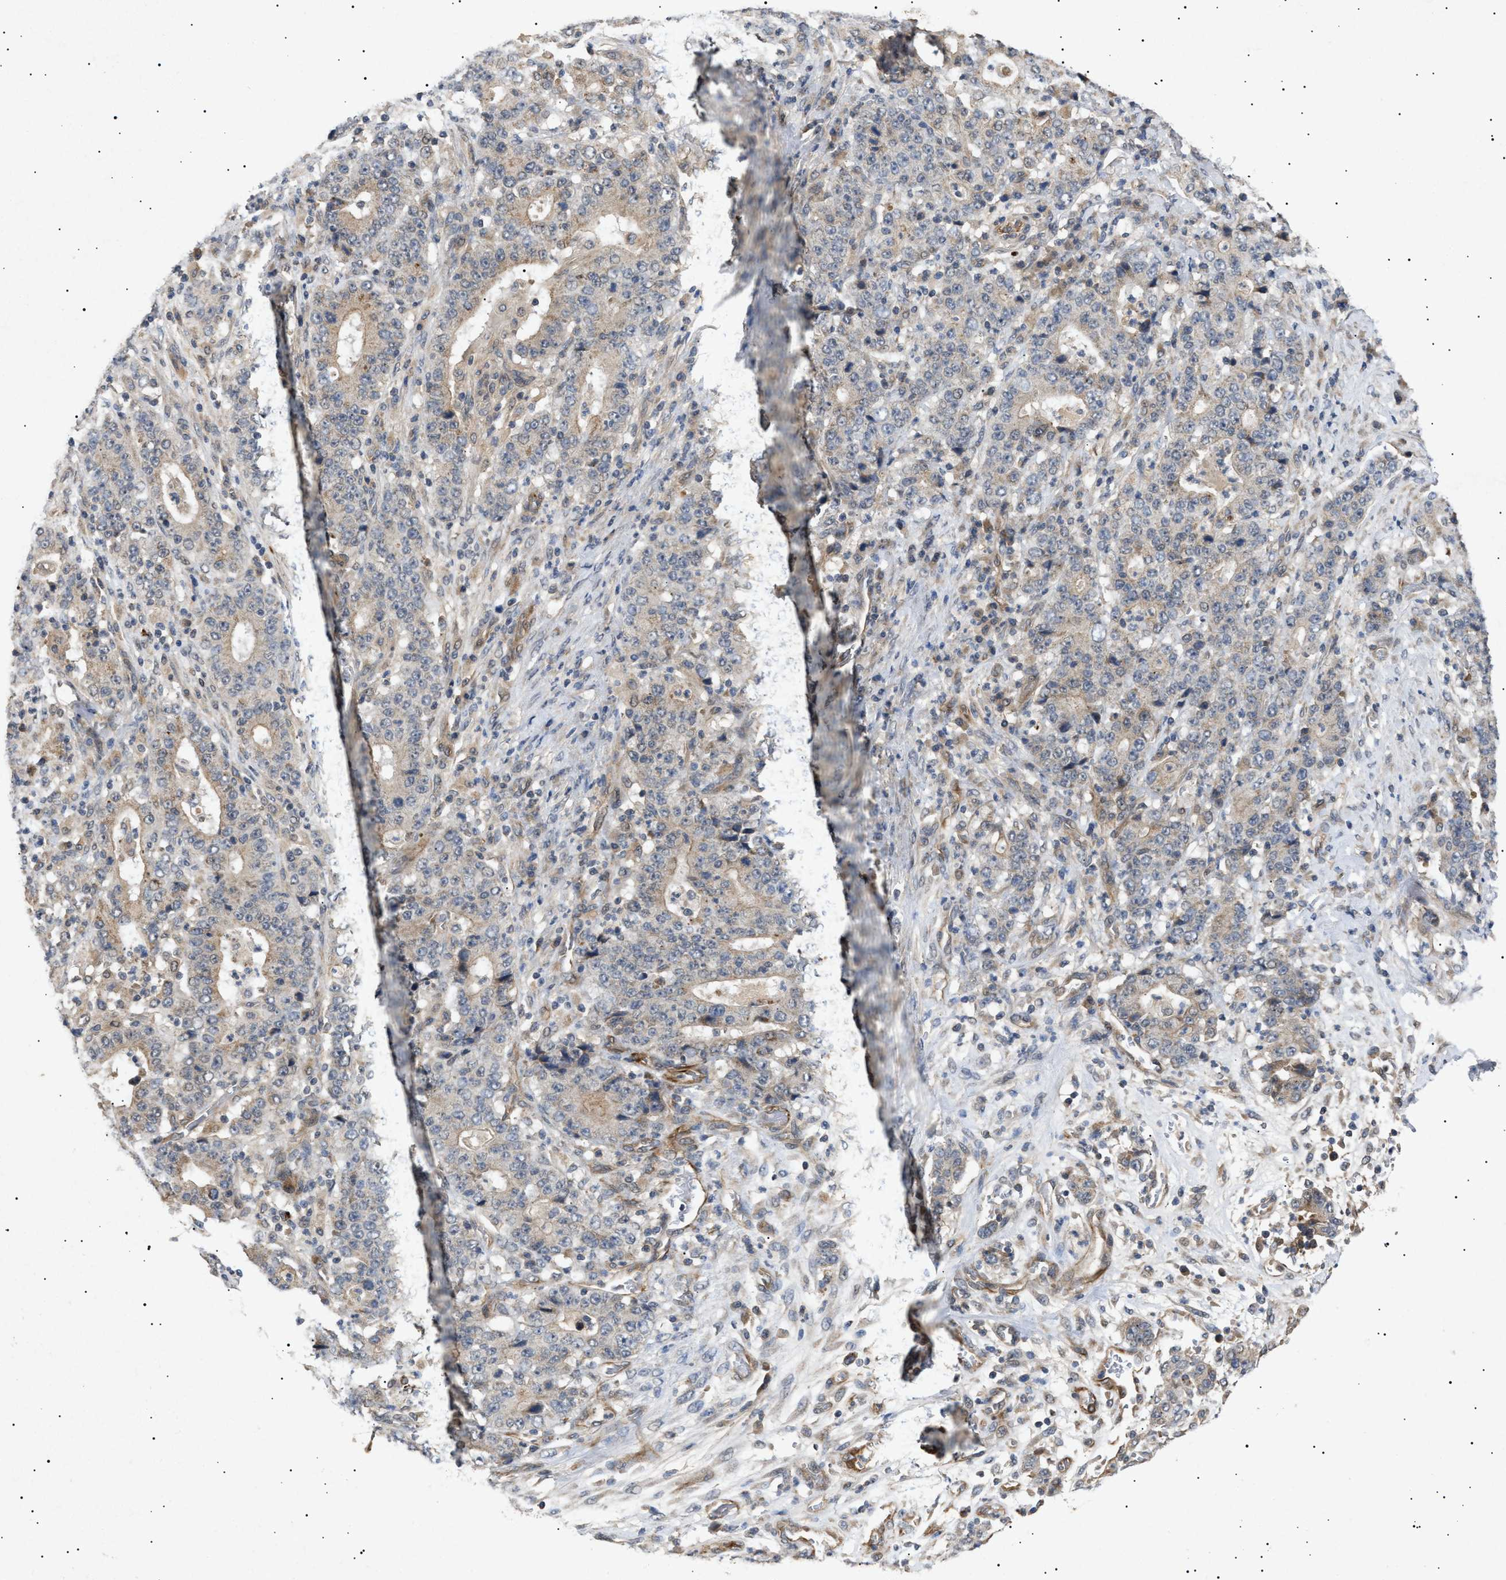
{"staining": {"intensity": "weak", "quantity": "25%-75%", "location": "cytoplasmic/membranous"}, "tissue": "stomach cancer", "cell_type": "Tumor cells", "image_type": "cancer", "snomed": [{"axis": "morphology", "description": "Normal tissue, NOS"}, {"axis": "morphology", "description": "Adenocarcinoma, NOS"}, {"axis": "topography", "description": "Stomach, upper"}, {"axis": "topography", "description": "Stomach"}], "caption": "Protein expression analysis of adenocarcinoma (stomach) reveals weak cytoplasmic/membranous expression in about 25%-75% of tumor cells.", "gene": "SIRT5", "patient": {"sex": "male", "age": 59}}